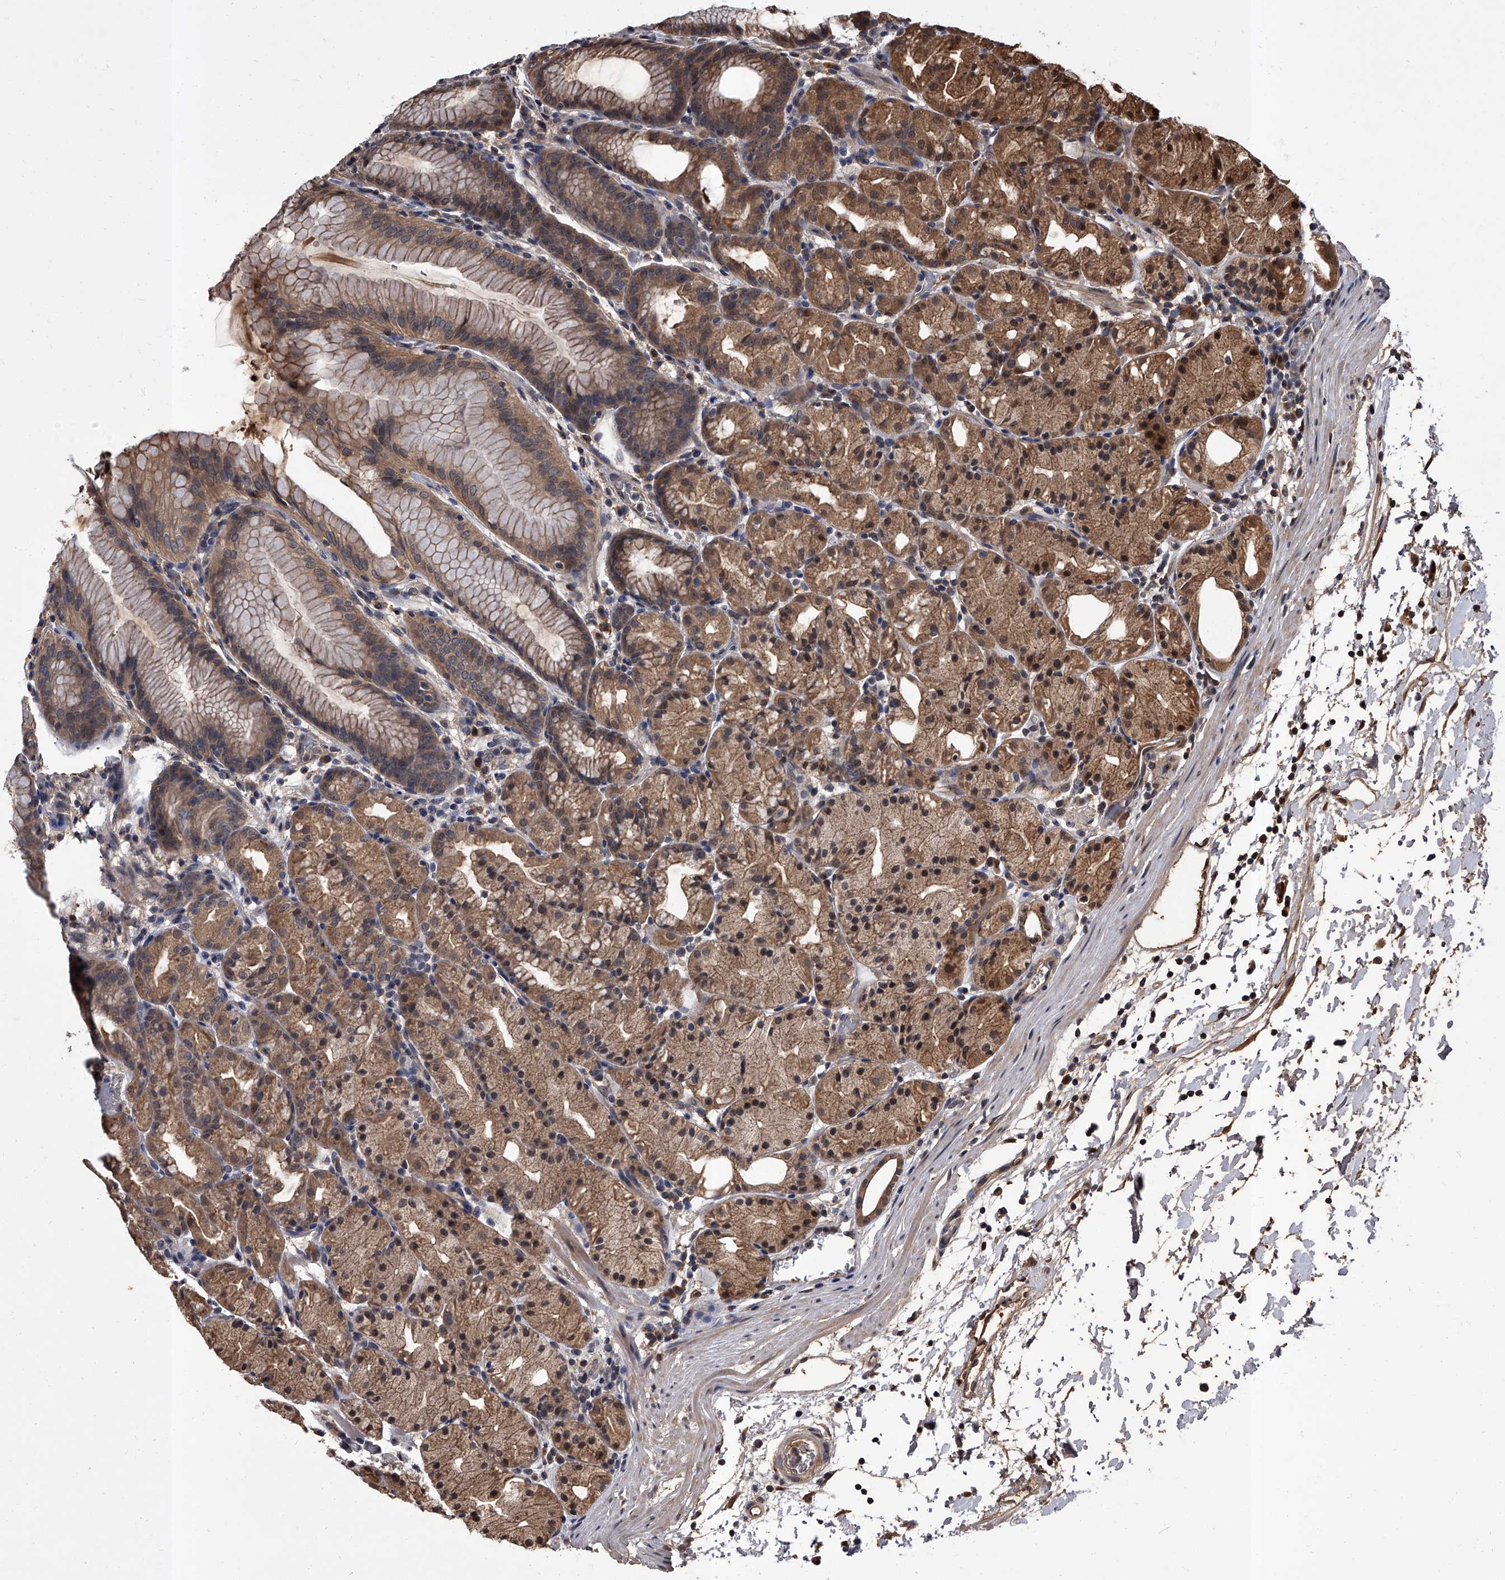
{"staining": {"intensity": "moderate", "quantity": ">75%", "location": "cytoplasmic/membranous,nuclear"}, "tissue": "stomach", "cell_type": "Glandular cells", "image_type": "normal", "snomed": [{"axis": "morphology", "description": "Normal tissue, NOS"}, {"axis": "topography", "description": "Stomach, upper"}], "caption": "Protein staining exhibits moderate cytoplasmic/membranous,nuclear staining in approximately >75% of glandular cells in normal stomach. The staining was performed using DAB (3,3'-diaminobenzidine), with brown indicating positive protein expression. Nuclei are stained blue with hematoxylin.", "gene": "SLC18B1", "patient": {"sex": "male", "age": 48}}